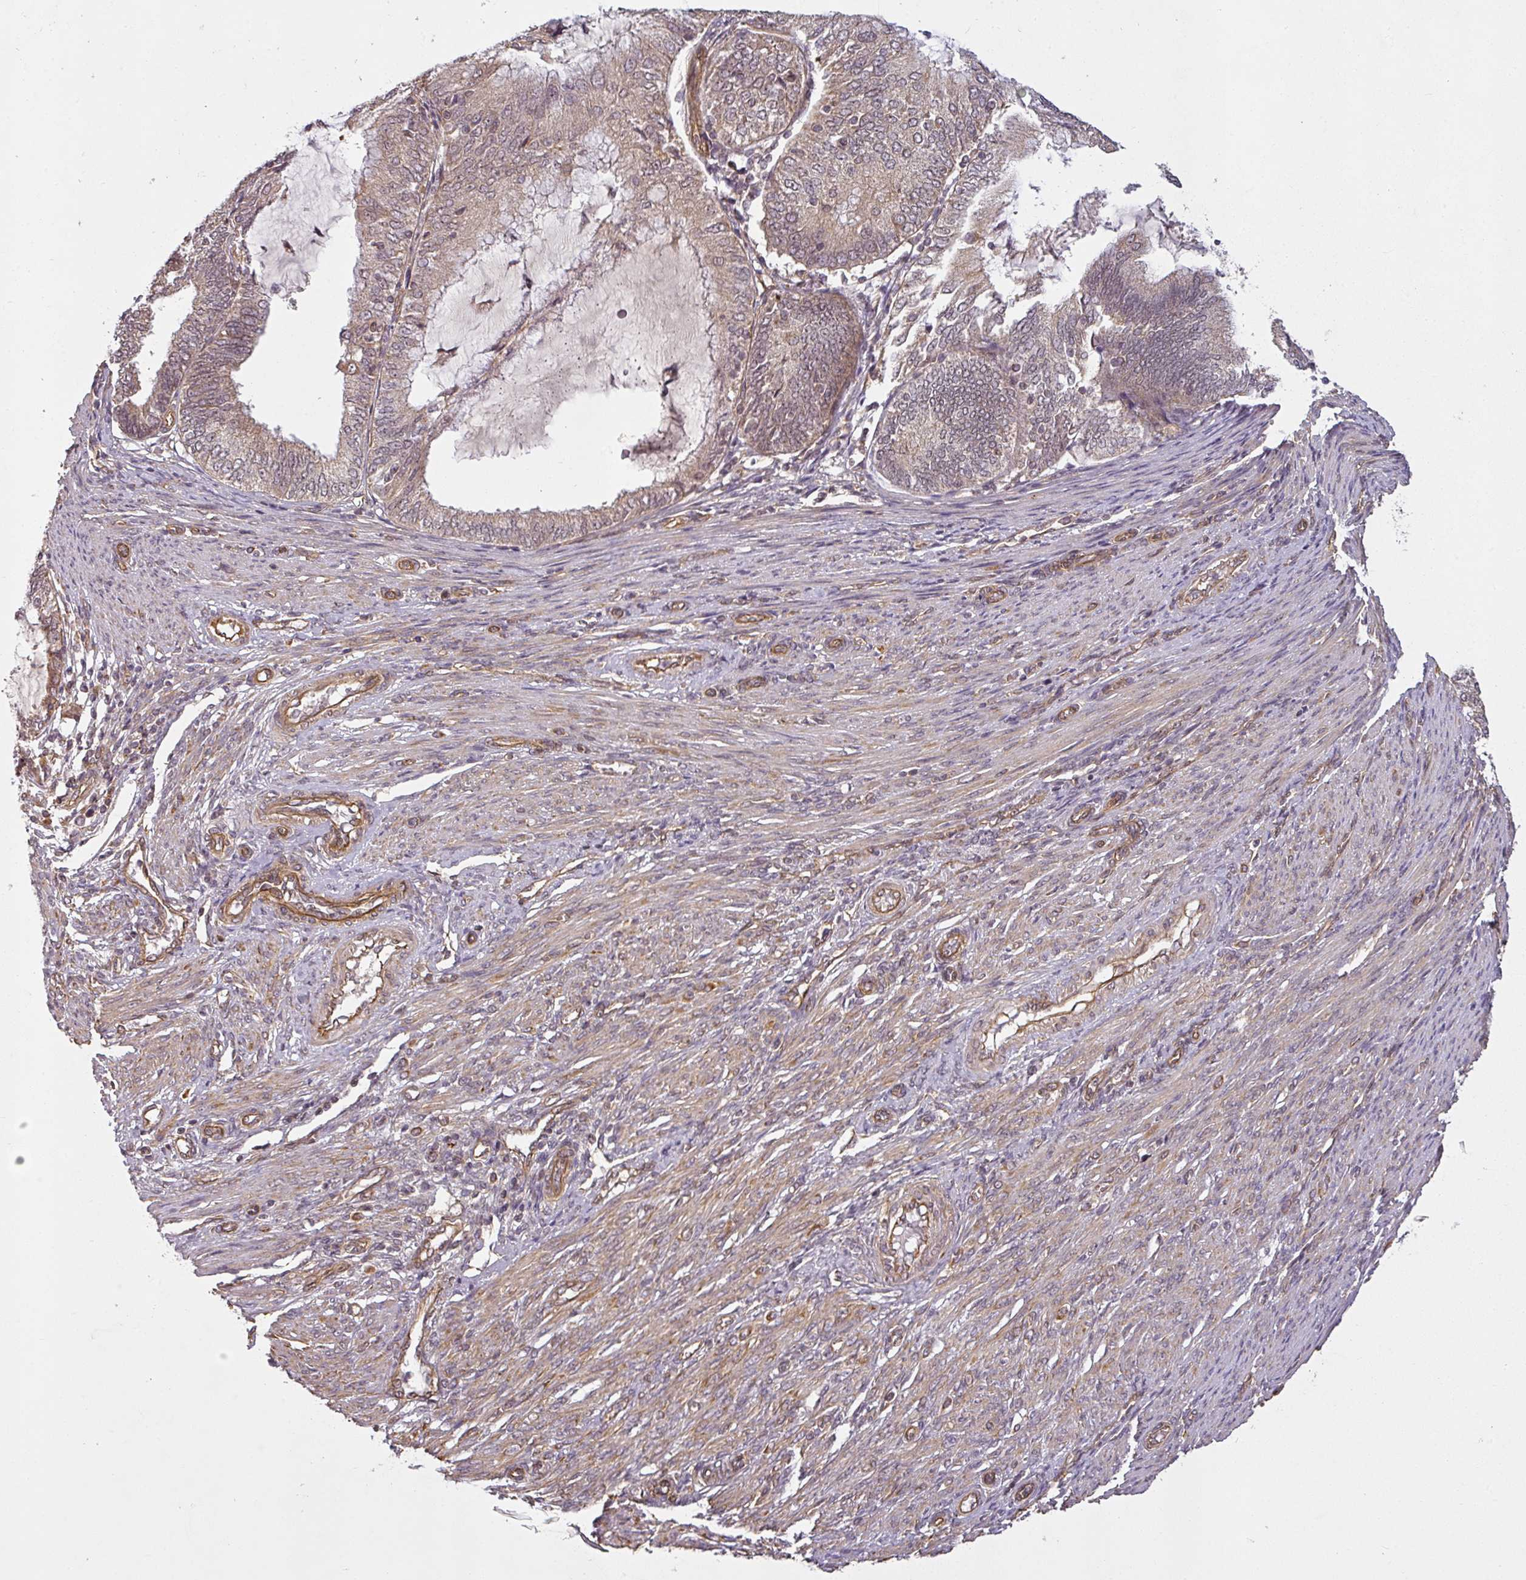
{"staining": {"intensity": "weak", "quantity": ">75%", "location": "cytoplasmic/membranous"}, "tissue": "endometrial cancer", "cell_type": "Tumor cells", "image_type": "cancer", "snomed": [{"axis": "morphology", "description": "Adenocarcinoma, NOS"}, {"axis": "topography", "description": "Endometrium"}], "caption": "Human endometrial adenocarcinoma stained with a protein marker demonstrates weak staining in tumor cells.", "gene": "DIMT1", "patient": {"sex": "female", "age": 81}}